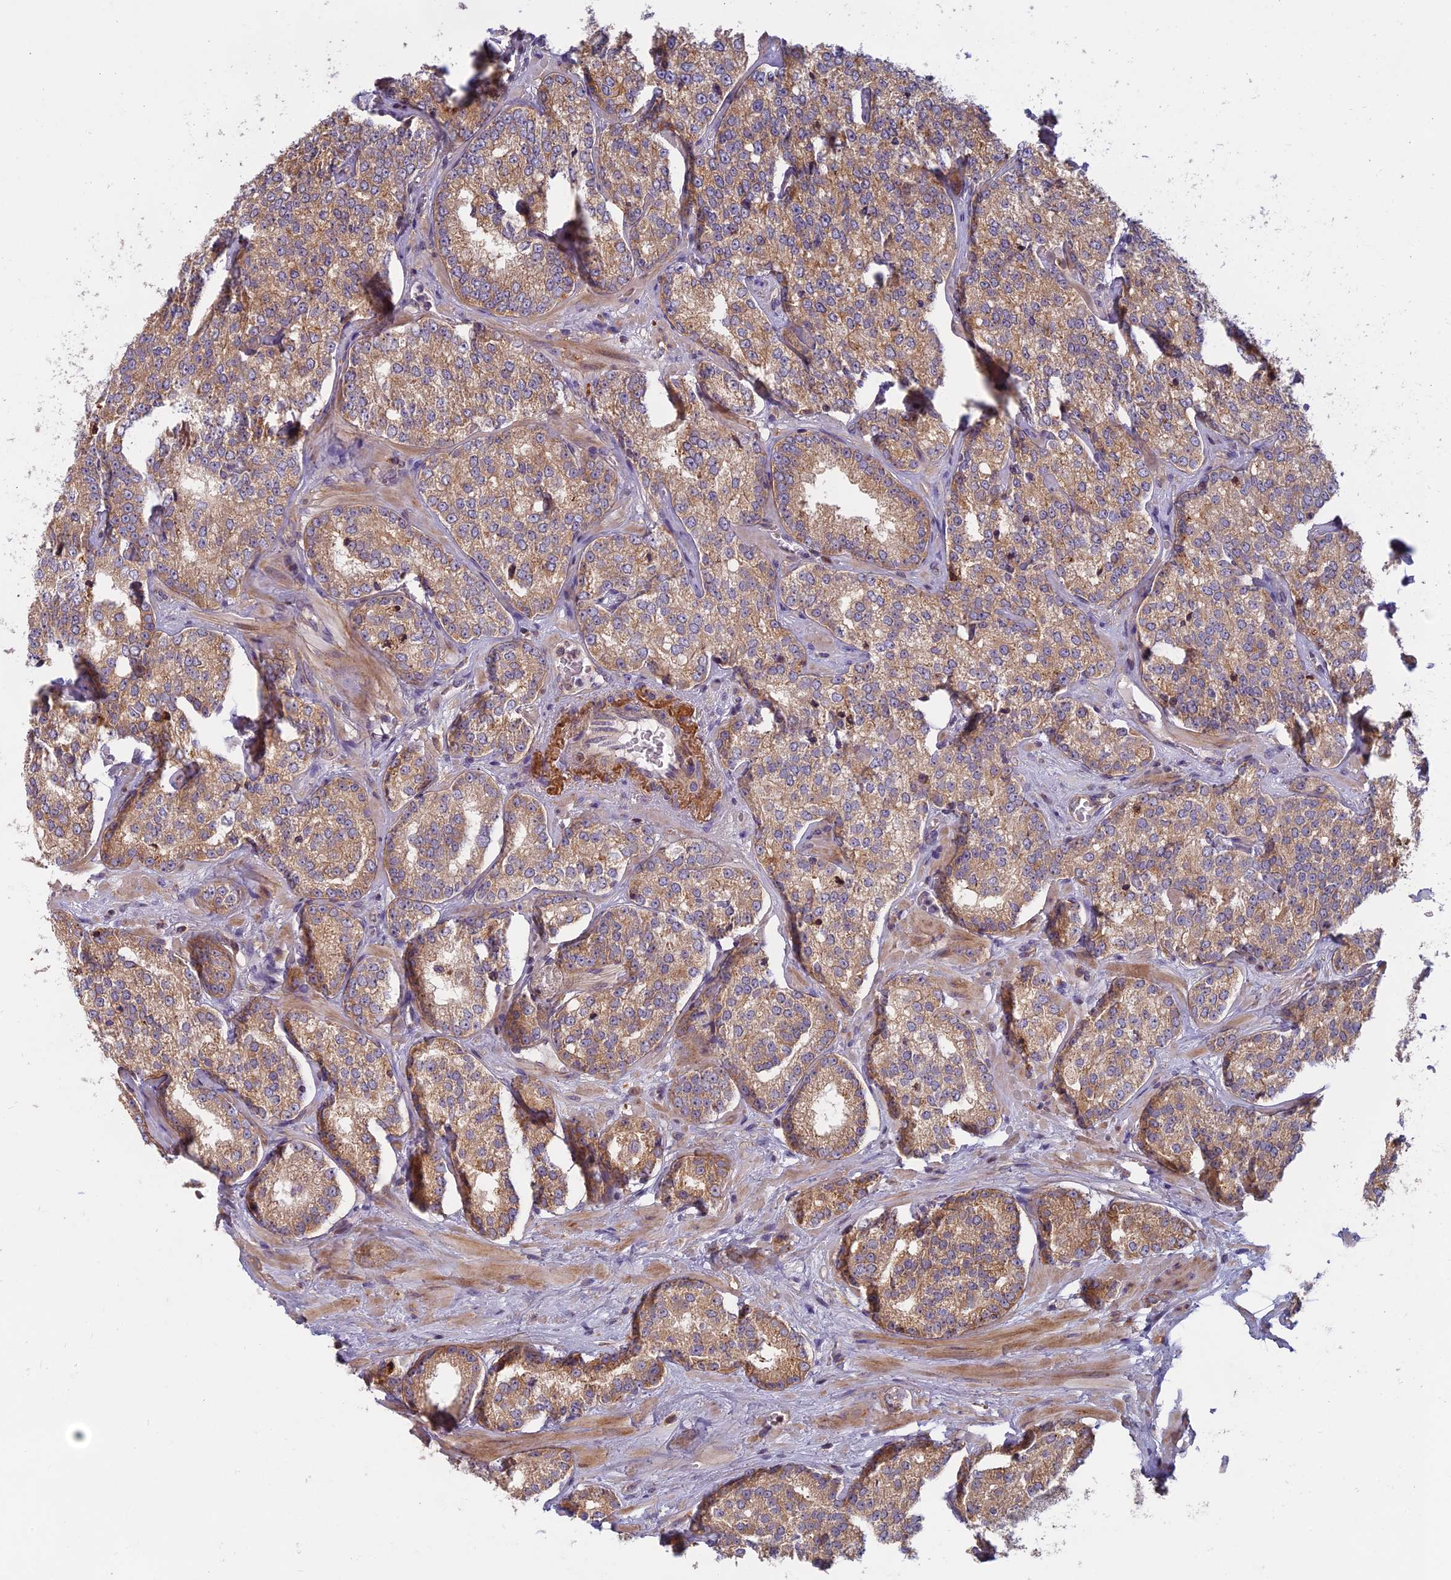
{"staining": {"intensity": "moderate", "quantity": ">75%", "location": "cytoplasmic/membranous"}, "tissue": "prostate cancer", "cell_type": "Tumor cells", "image_type": "cancer", "snomed": [{"axis": "morphology", "description": "Normal tissue, NOS"}, {"axis": "morphology", "description": "Adenocarcinoma, High grade"}, {"axis": "topography", "description": "Prostate"}], "caption": "IHC micrograph of adenocarcinoma (high-grade) (prostate) stained for a protein (brown), which displays medium levels of moderate cytoplasmic/membranous positivity in about >75% of tumor cells.", "gene": "EDAR", "patient": {"sex": "male", "age": 83}}